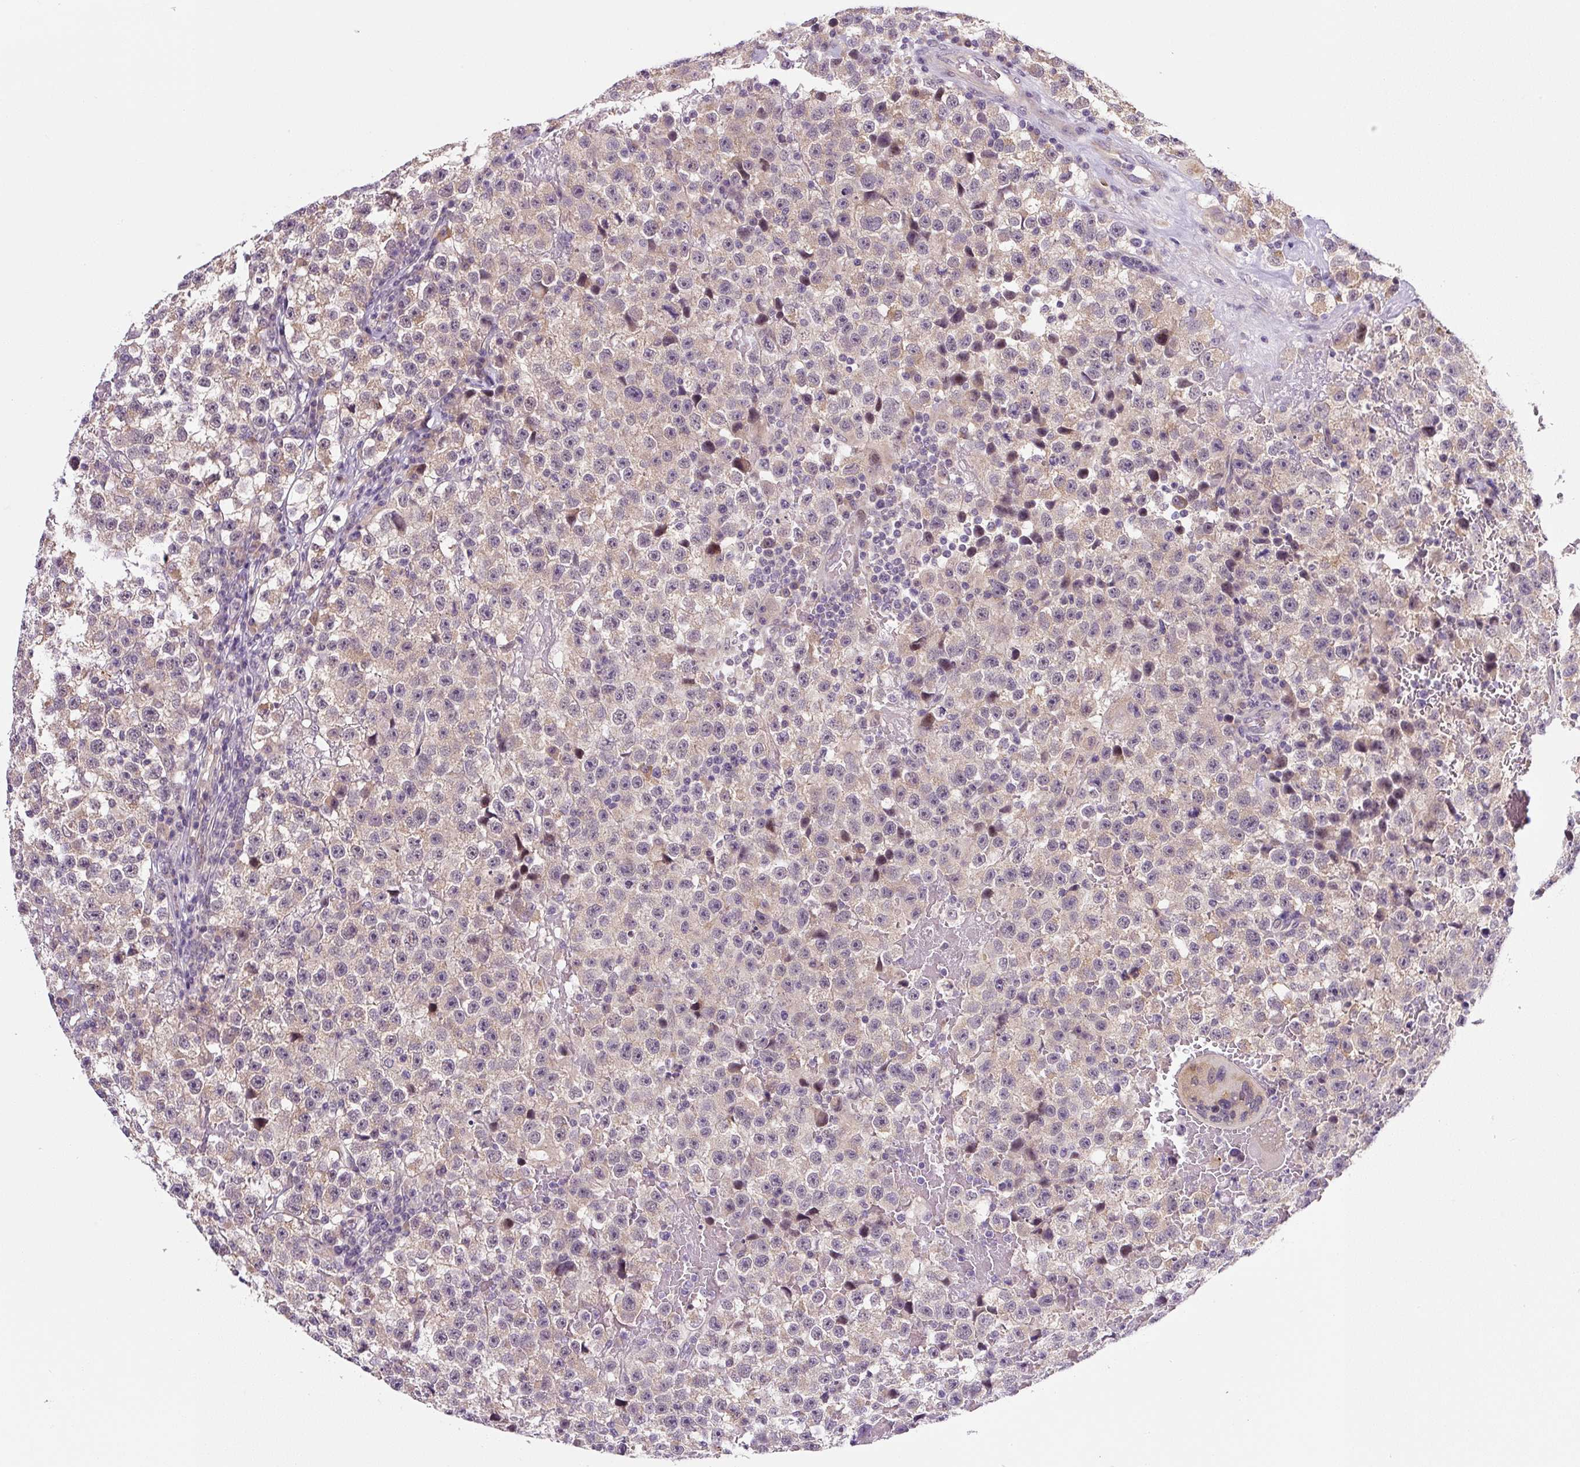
{"staining": {"intensity": "weak", "quantity": "<25%", "location": "cytoplasmic/membranous"}, "tissue": "testis cancer", "cell_type": "Tumor cells", "image_type": "cancer", "snomed": [{"axis": "morphology", "description": "Seminoma, NOS"}, {"axis": "topography", "description": "Testis"}], "caption": "A high-resolution photomicrograph shows immunohistochemistry staining of testis cancer (seminoma), which exhibits no significant expression in tumor cells.", "gene": "PRKAA2", "patient": {"sex": "male", "age": 22}}